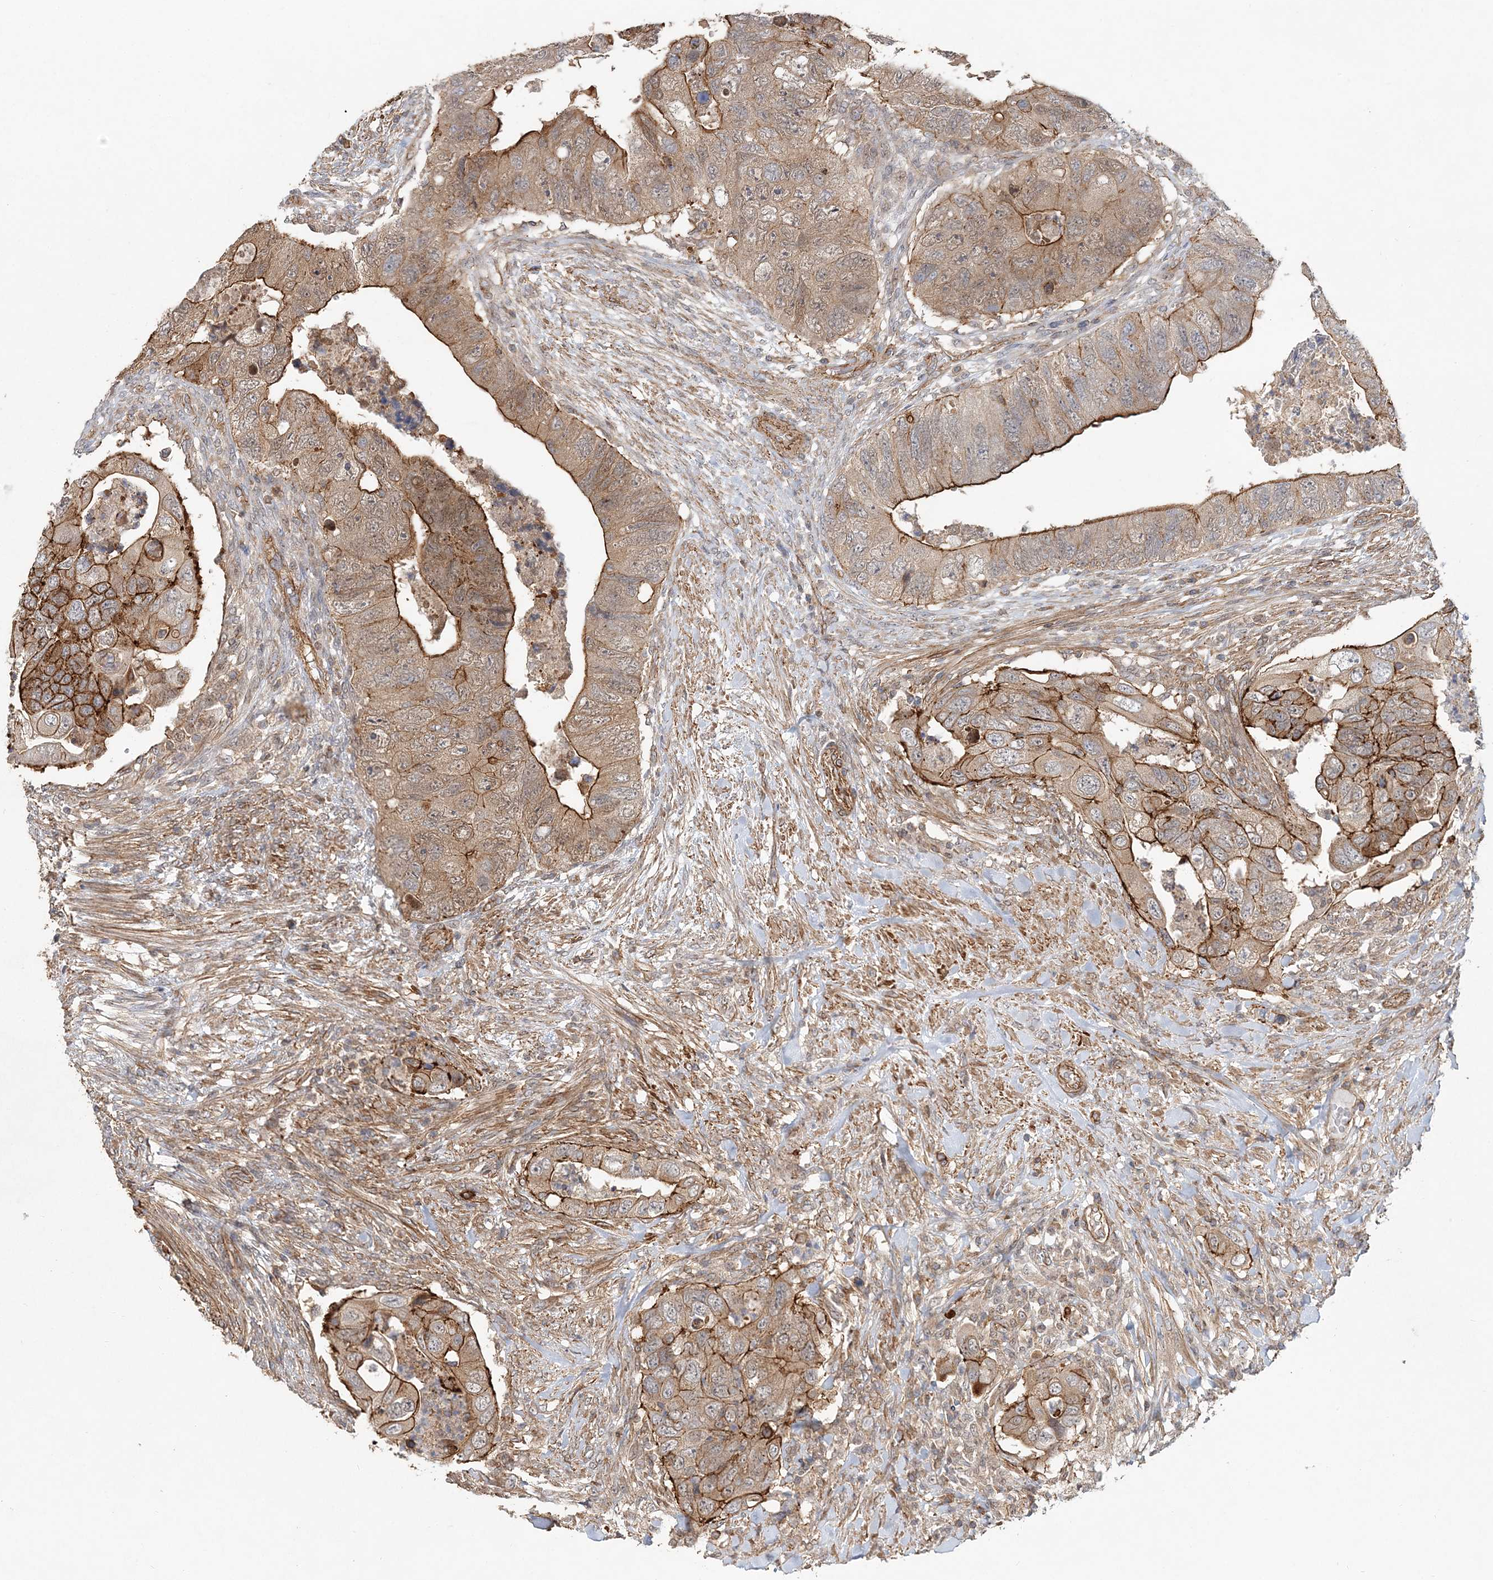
{"staining": {"intensity": "moderate", "quantity": ">75%", "location": "cytoplasmic/membranous"}, "tissue": "colorectal cancer", "cell_type": "Tumor cells", "image_type": "cancer", "snomed": [{"axis": "morphology", "description": "Adenocarcinoma, NOS"}, {"axis": "topography", "description": "Rectum"}], "caption": "Human colorectal cancer (adenocarcinoma) stained for a protein (brown) displays moderate cytoplasmic/membranous positive positivity in approximately >75% of tumor cells.", "gene": "MAT2B", "patient": {"sex": "male", "age": 63}}